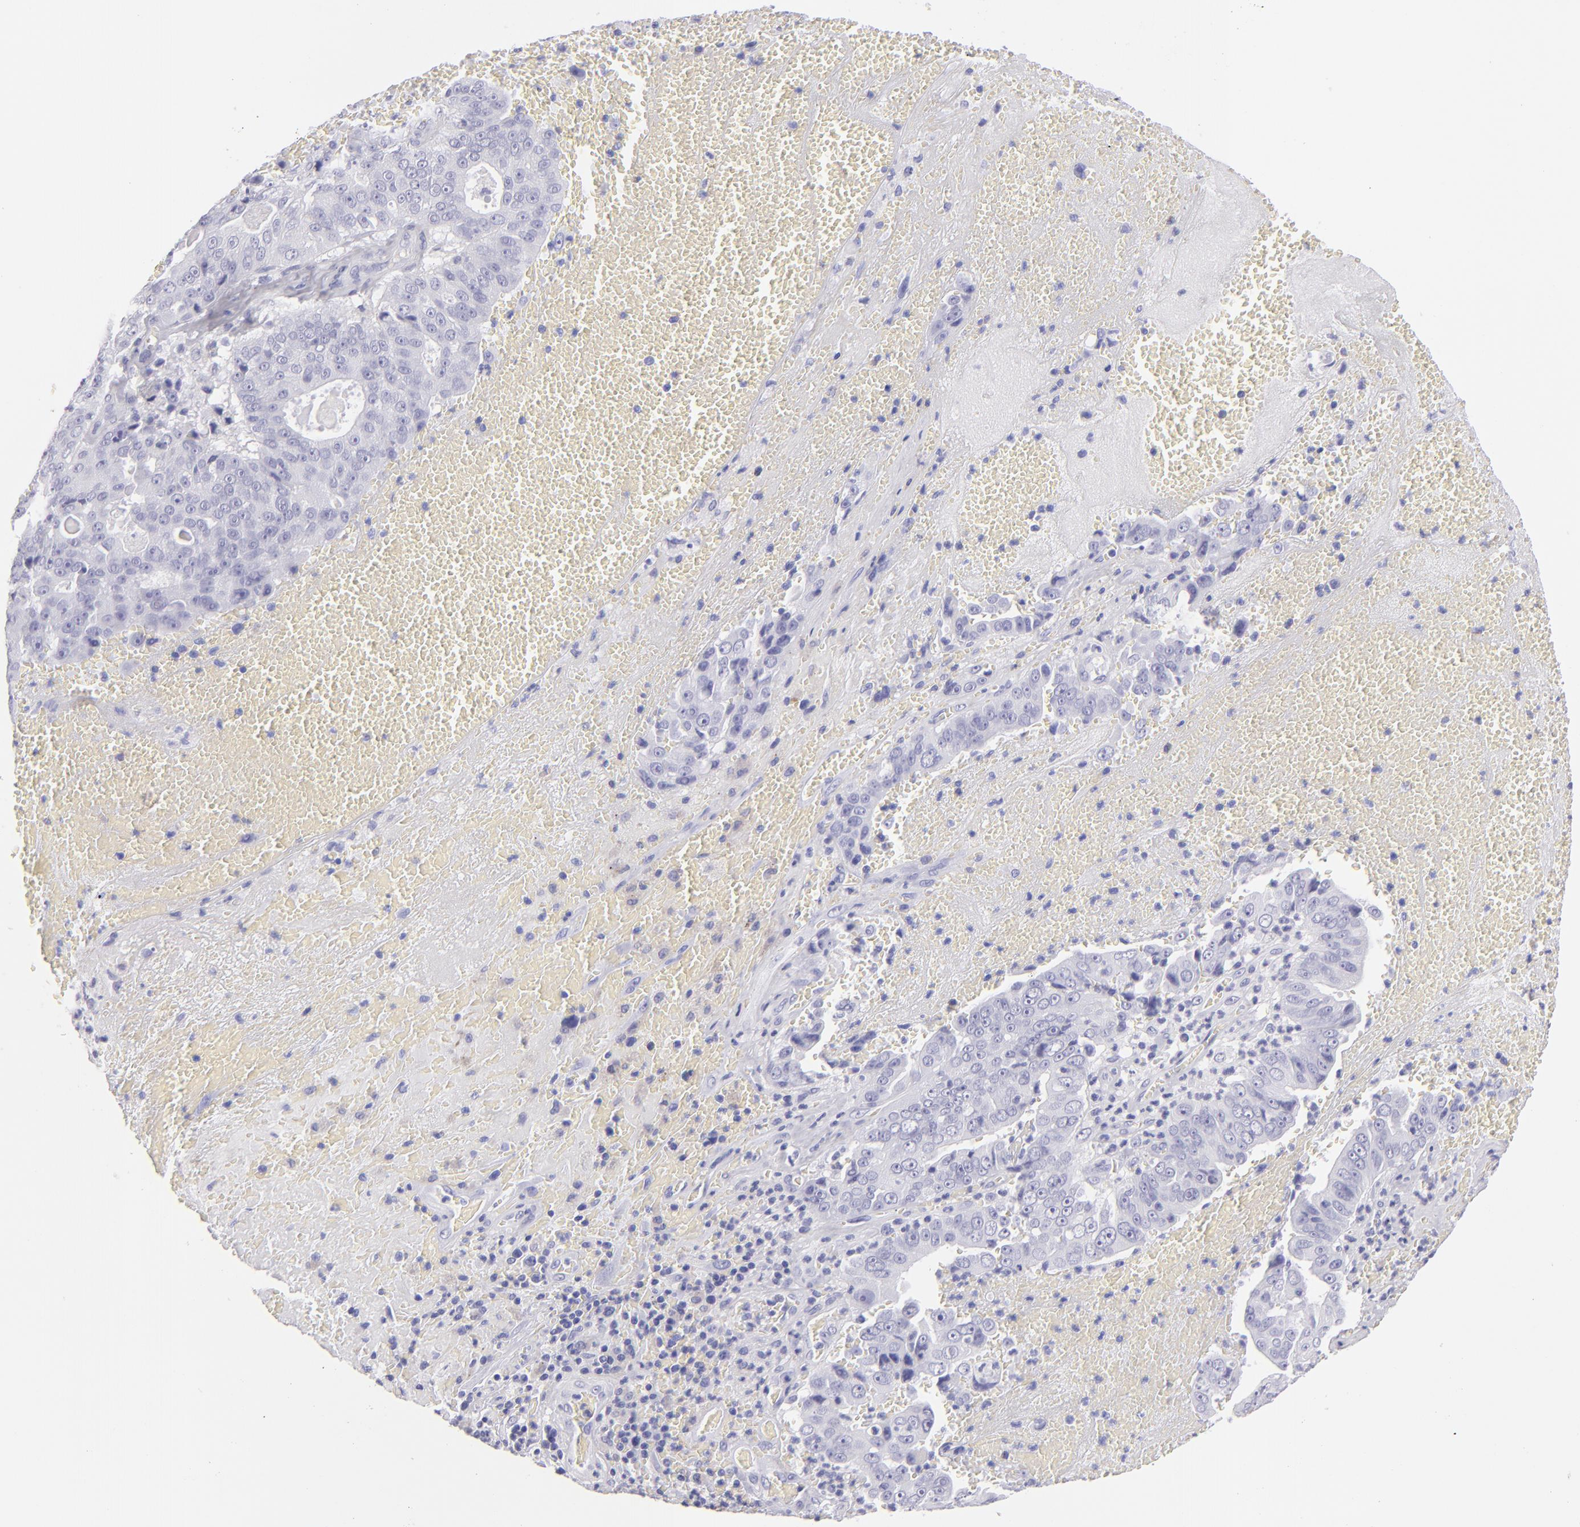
{"staining": {"intensity": "negative", "quantity": "none", "location": "none"}, "tissue": "liver cancer", "cell_type": "Tumor cells", "image_type": "cancer", "snomed": [{"axis": "morphology", "description": "Cholangiocarcinoma"}, {"axis": "topography", "description": "Liver"}], "caption": "A high-resolution photomicrograph shows immunohistochemistry staining of liver cancer (cholangiocarcinoma), which shows no significant expression in tumor cells.", "gene": "PVALB", "patient": {"sex": "female", "age": 79}}